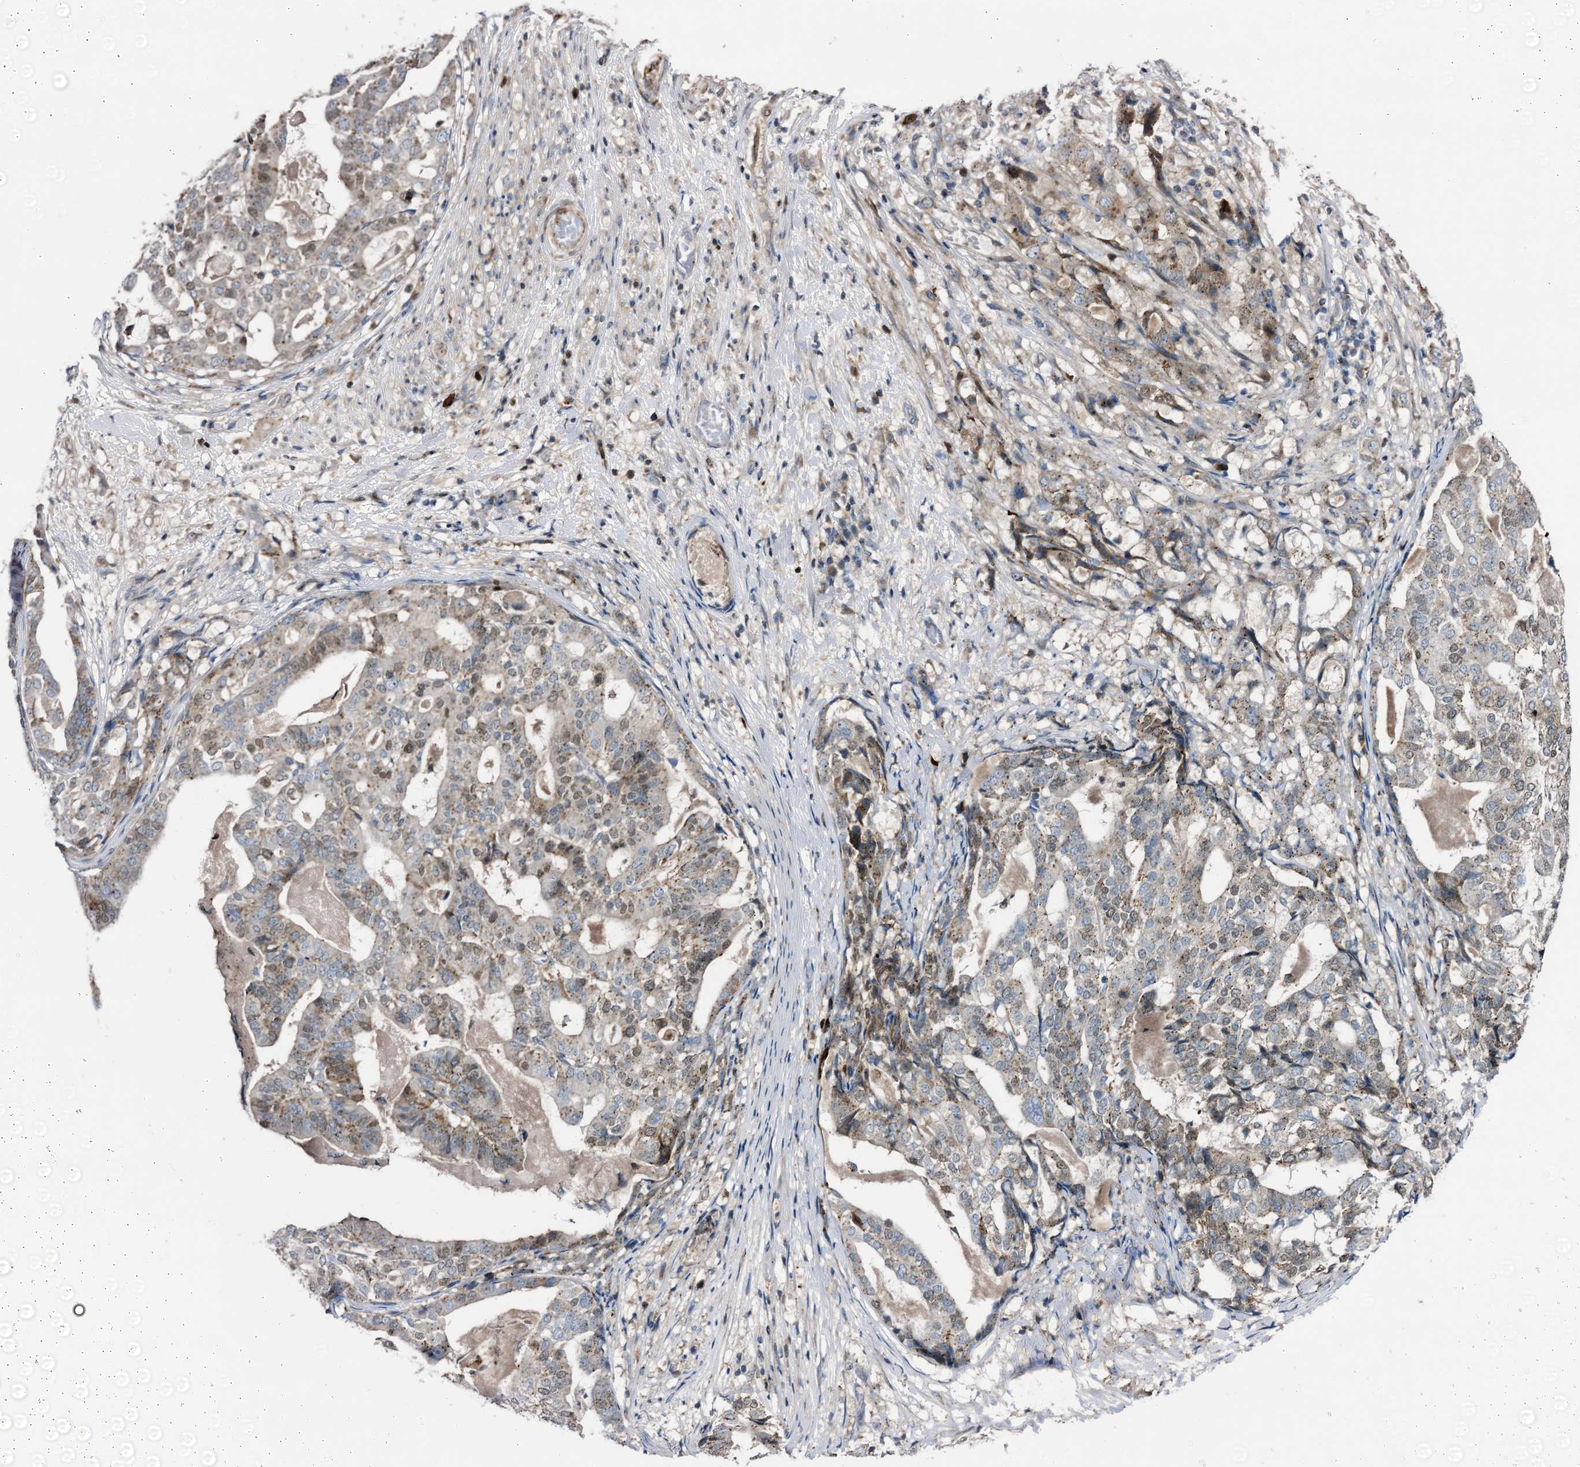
{"staining": {"intensity": "weak", "quantity": "25%-75%", "location": "cytoplasmic/membranous,nuclear"}, "tissue": "stomach cancer", "cell_type": "Tumor cells", "image_type": "cancer", "snomed": [{"axis": "morphology", "description": "Adenocarcinoma, NOS"}, {"axis": "topography", "description": "Stomach"}], "caption": "Immunohistochemical staining of human stomach adenocarcinoma displays low levels of weak cytoplasmic/membranous and nuclear expression in approximately 25%-75% of tumor cells.", "gene": "NCAPD2", "patient": {"sex": "male", "age": 48}}